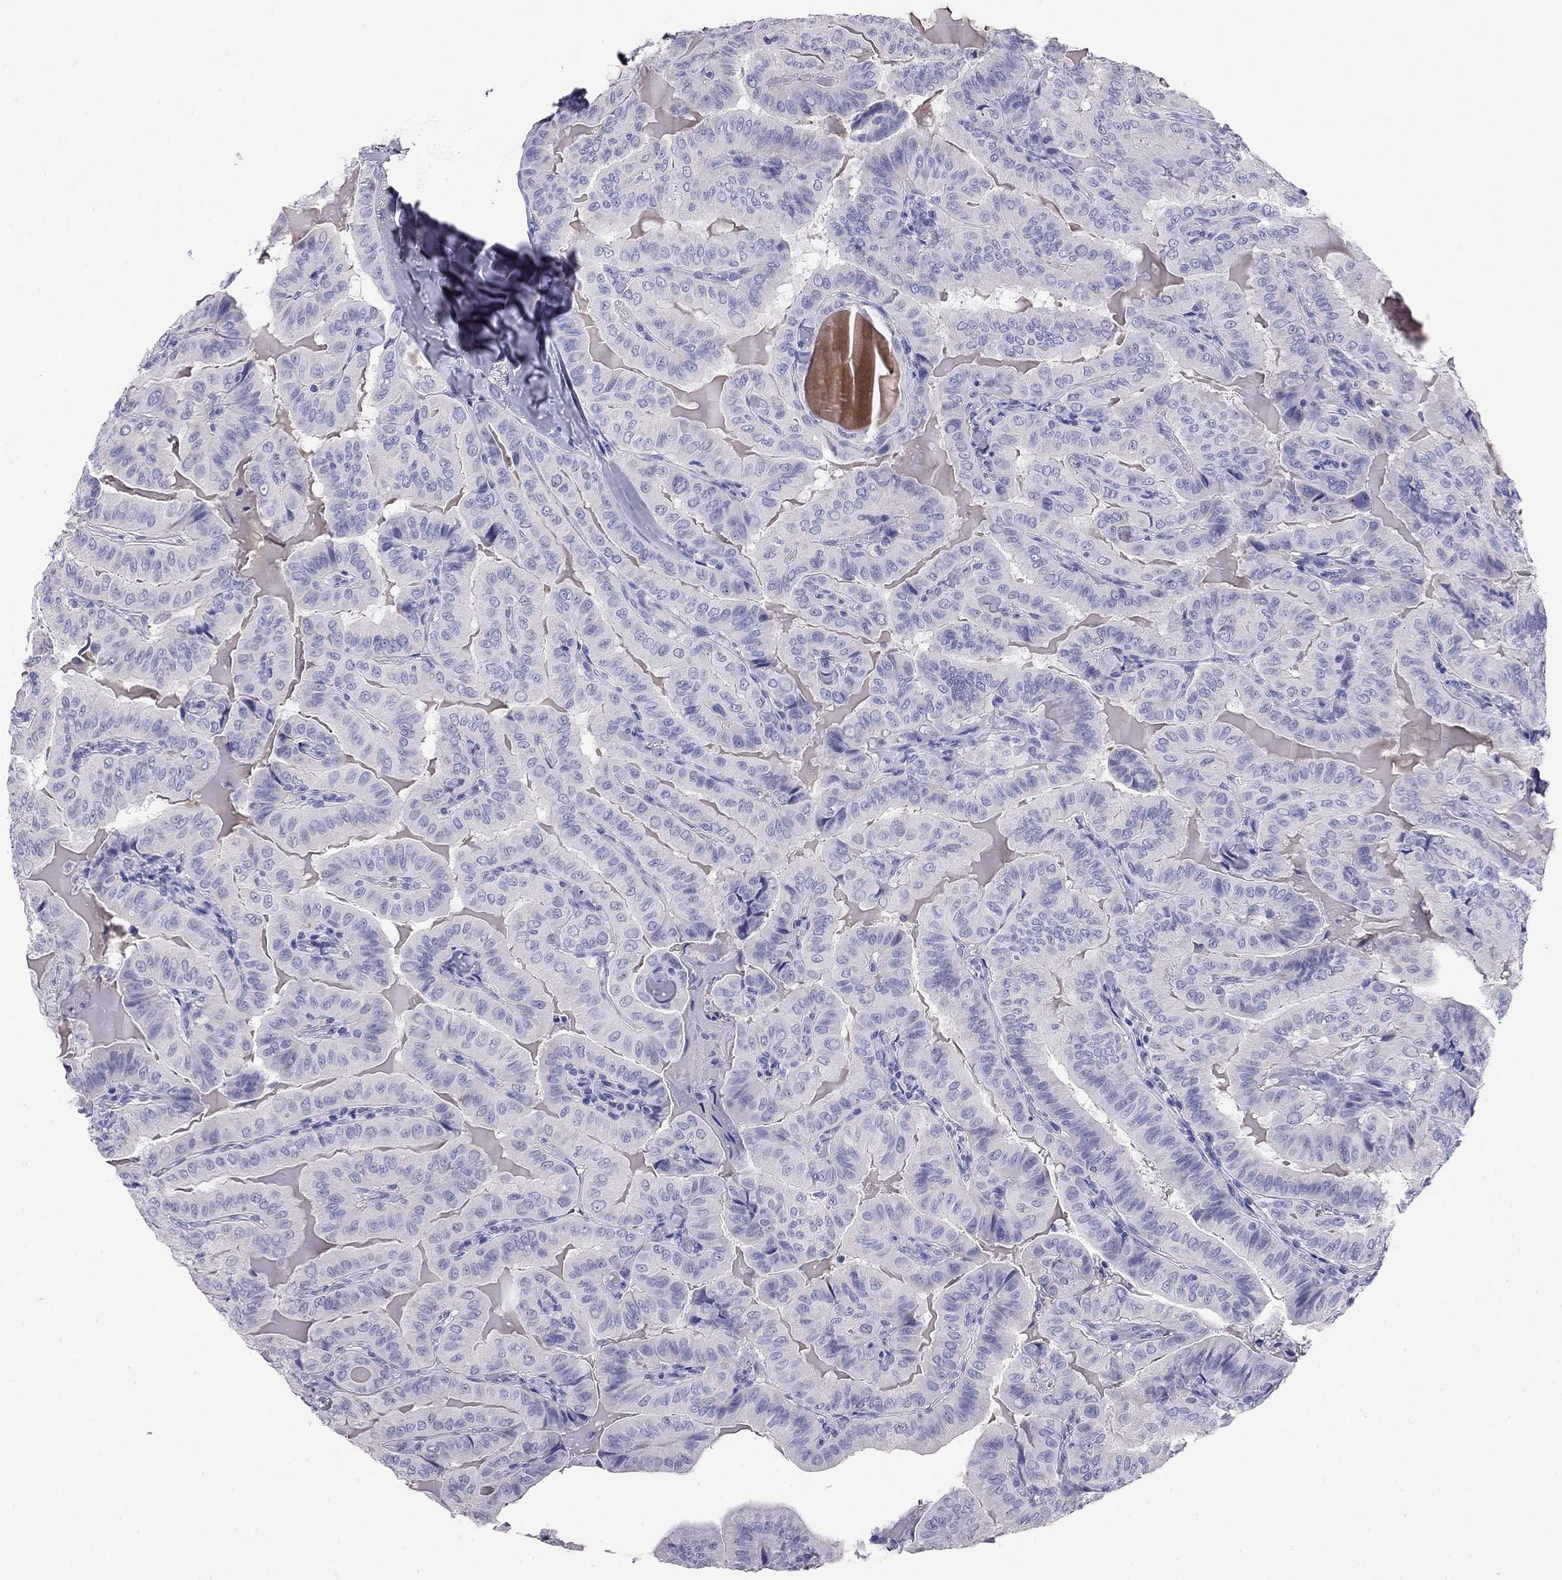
{"staining": {"intensity": "negative", "quantity": "none", "location": "none"}, "tissue": "thyroid cancer", "cell_type": "Tumor cells", "image_type": "cancer", "snomed": [{"axis": "morphology", "description": "Papillary adenocarcinoma, NOS"}, {"axis": "topography", "description": "Thyroid gland"}], "caption": "IHC photomicrograph of human thyroid cancer stained for a protein (brown), which shows no expression in tumor cells. Nuclei are stained in blue.", "gene": "ODF4", "patient": {"sex": "female", "age": 68}}